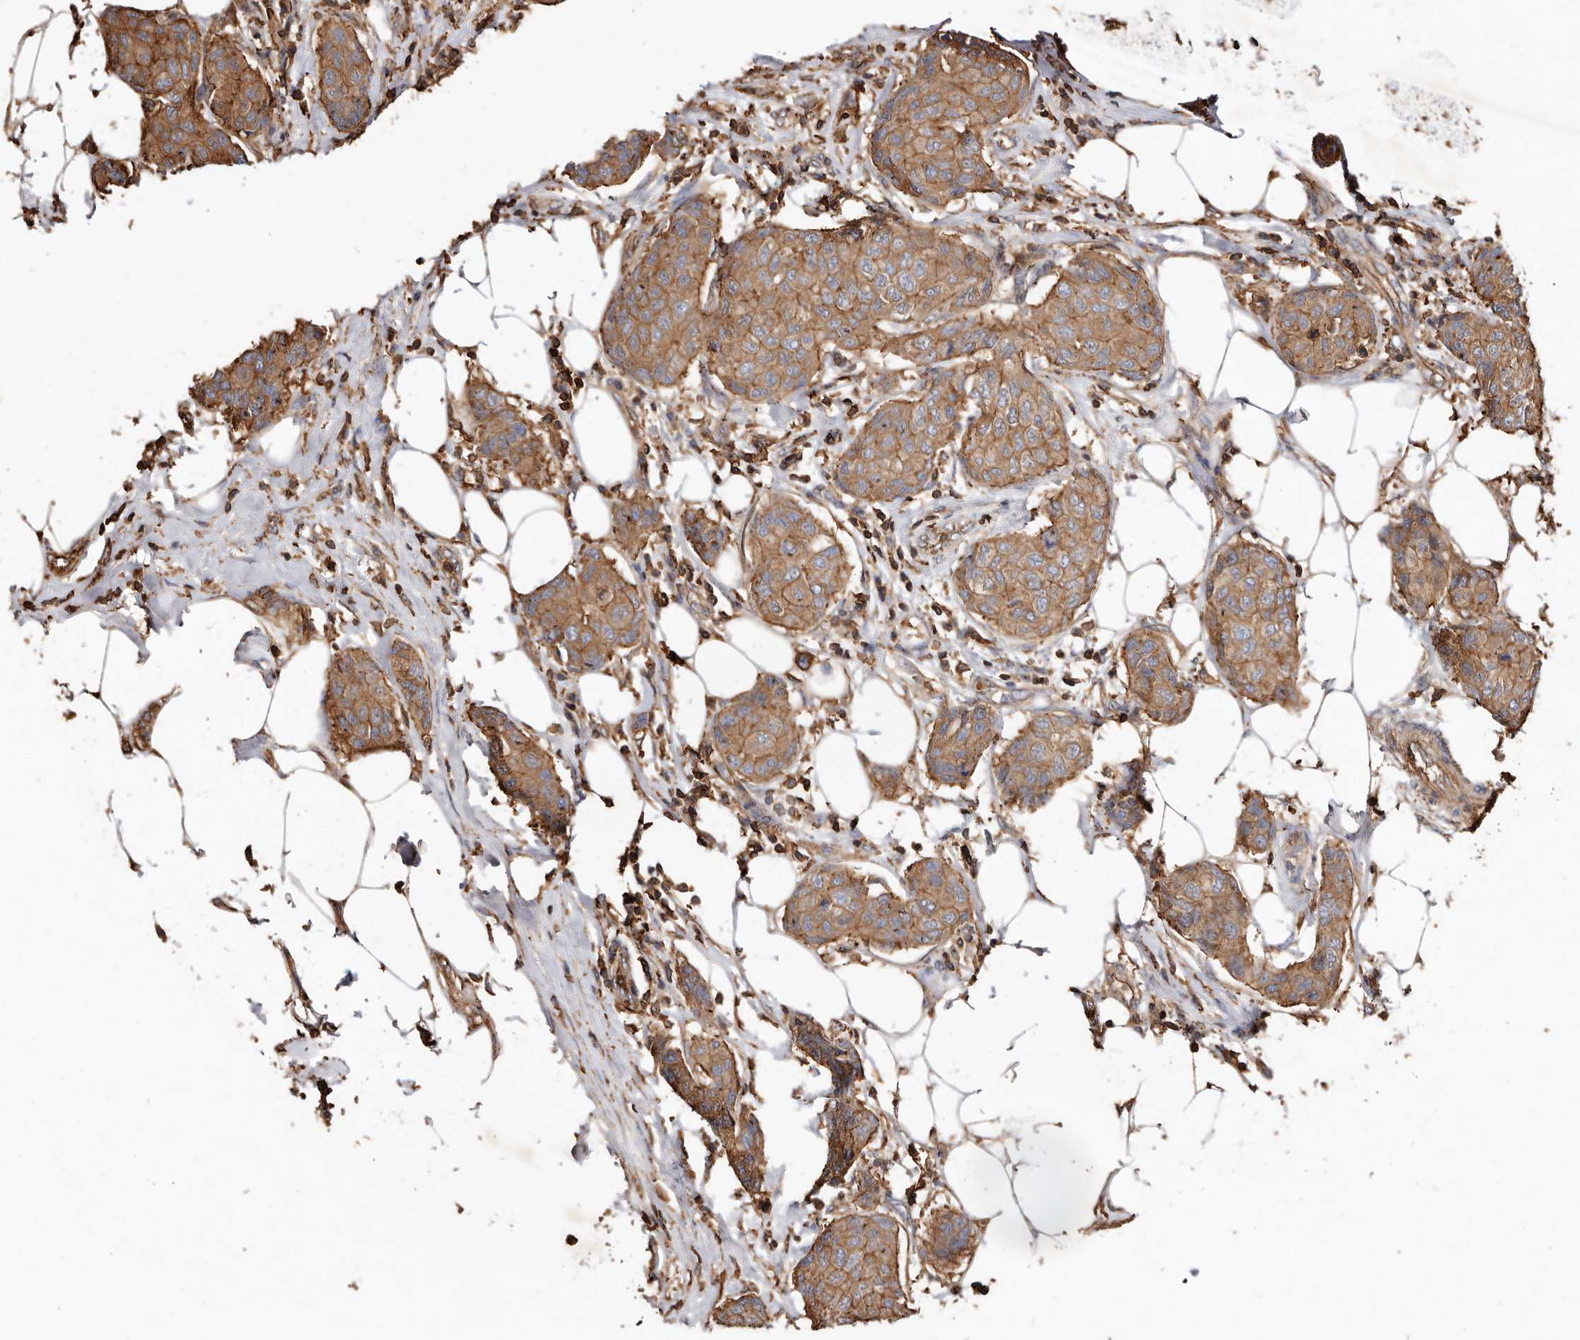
{"staining": {"intensity": "moderate", "quantity": ">75%", "location": "cytoplasmic/membranous"}, "tissue": "breast cancer", "cell_type": "Tumor cells", "image_type": "cancer", "snomed": [{"axis": "morphology", "description": "Duct carcinoma"}, {"axis": "topography", "description": "Breast"}], "caption": "Immunohistochemical staining of invasive ductal carcinoma (breast) reveals medium levels of moderate cytoplasmic/membranous expression in about >75% of tumor cells.", "gene": "COQ8B", "patient": {"sex": "female", "age": 80}}